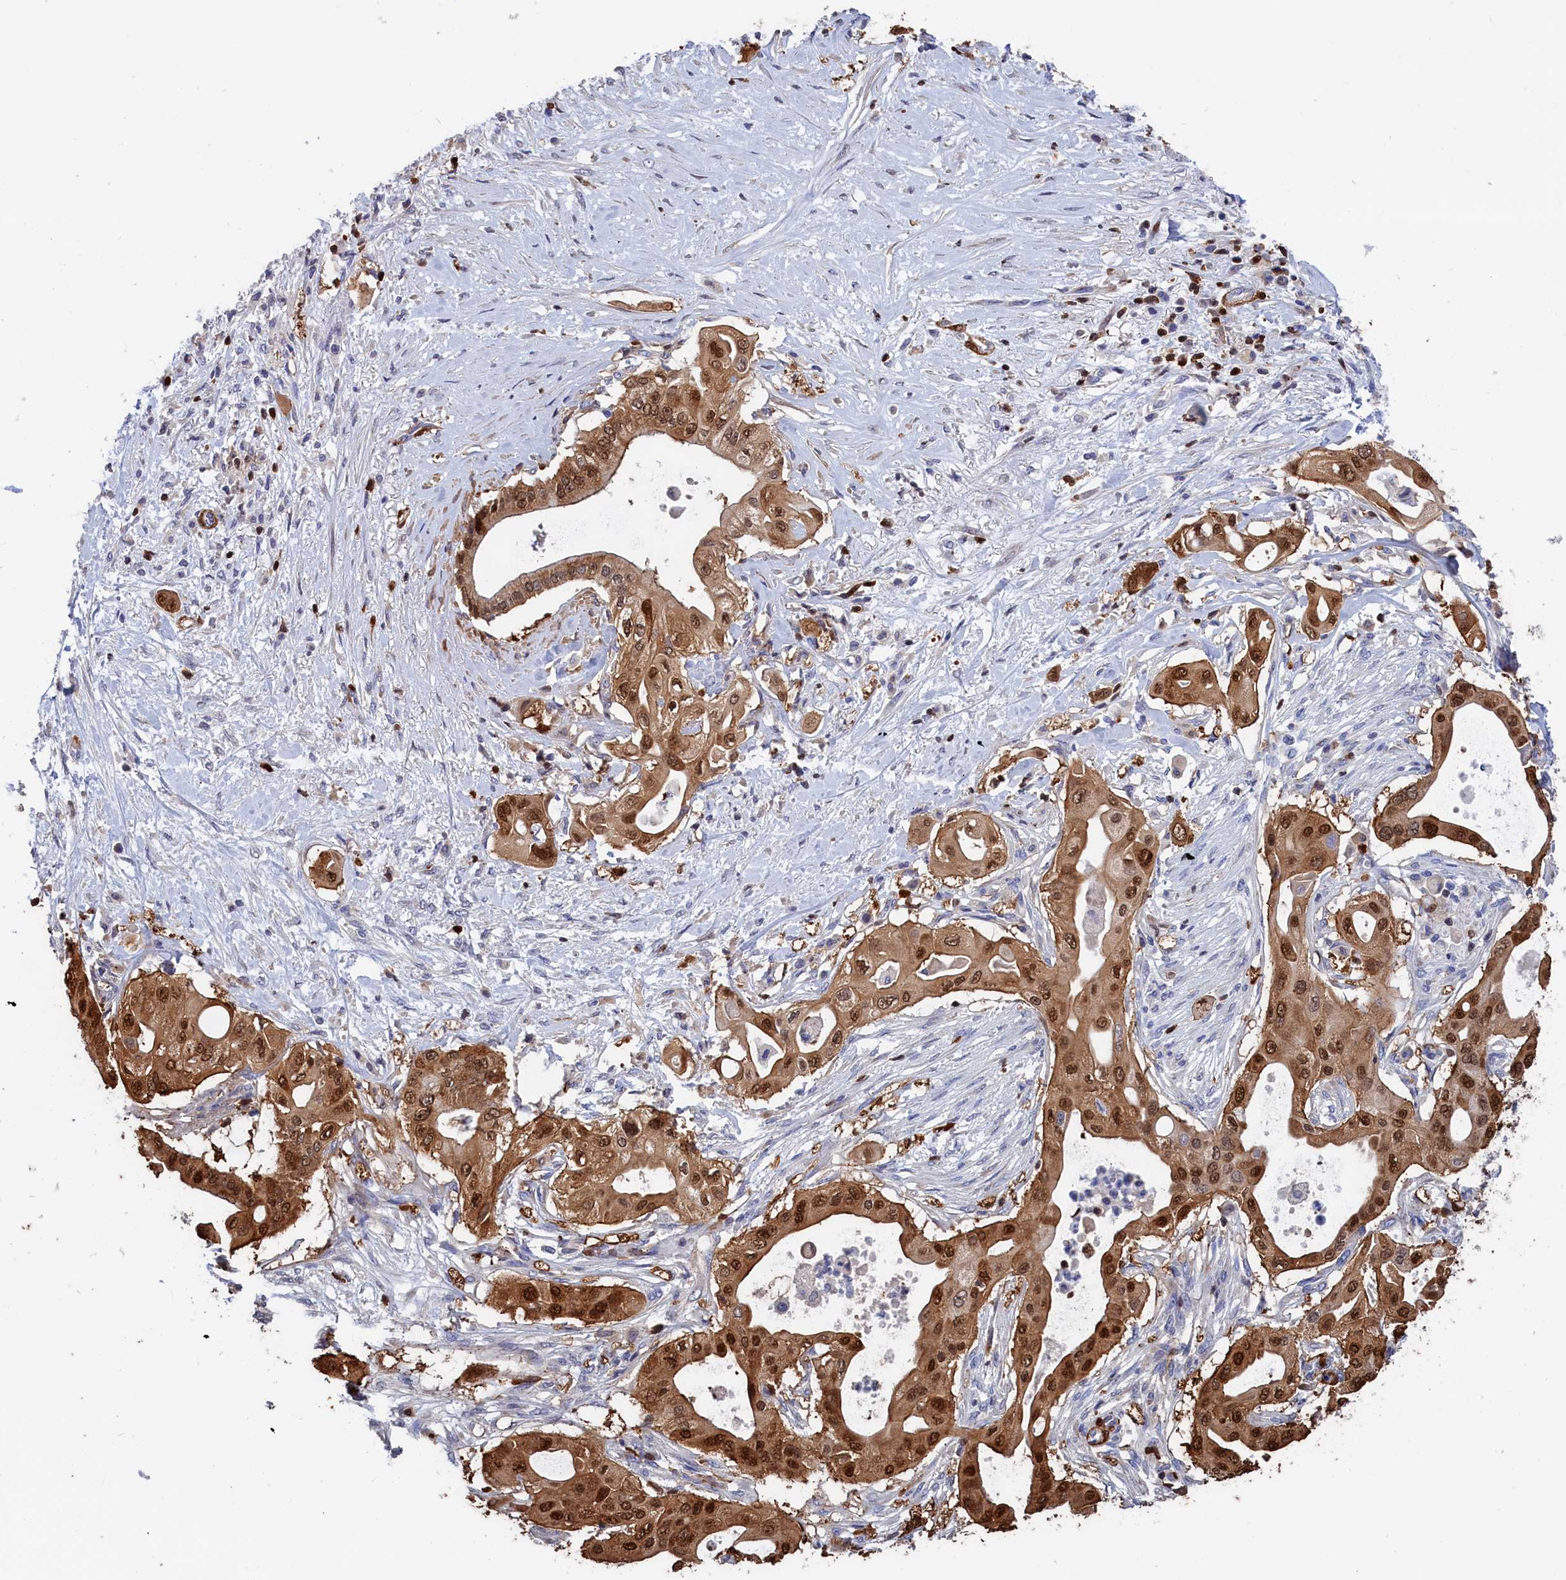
{"staining": {"intensity": "strong", "quantity": ">75%", "location": "cytoplasmic/membranous,nuclear"}, "tissue": "pancreatic cancer", "cell_type": "Tumor cells", "image_type": "cancer", "snomed": [{"axis": "morphology", "description": "Adenocarcinoma, NOS"}, {"axis": "topography", "description": "Pancreas"}], "caption": "A high amount of strong cytoplasmic/membranous and nuclear expression is appreciated in approximately >75% of tumor cells in pancreatic cancer tissue.", "gene": "CRIP1", "patient": {"sex": "male", "age": 68}}